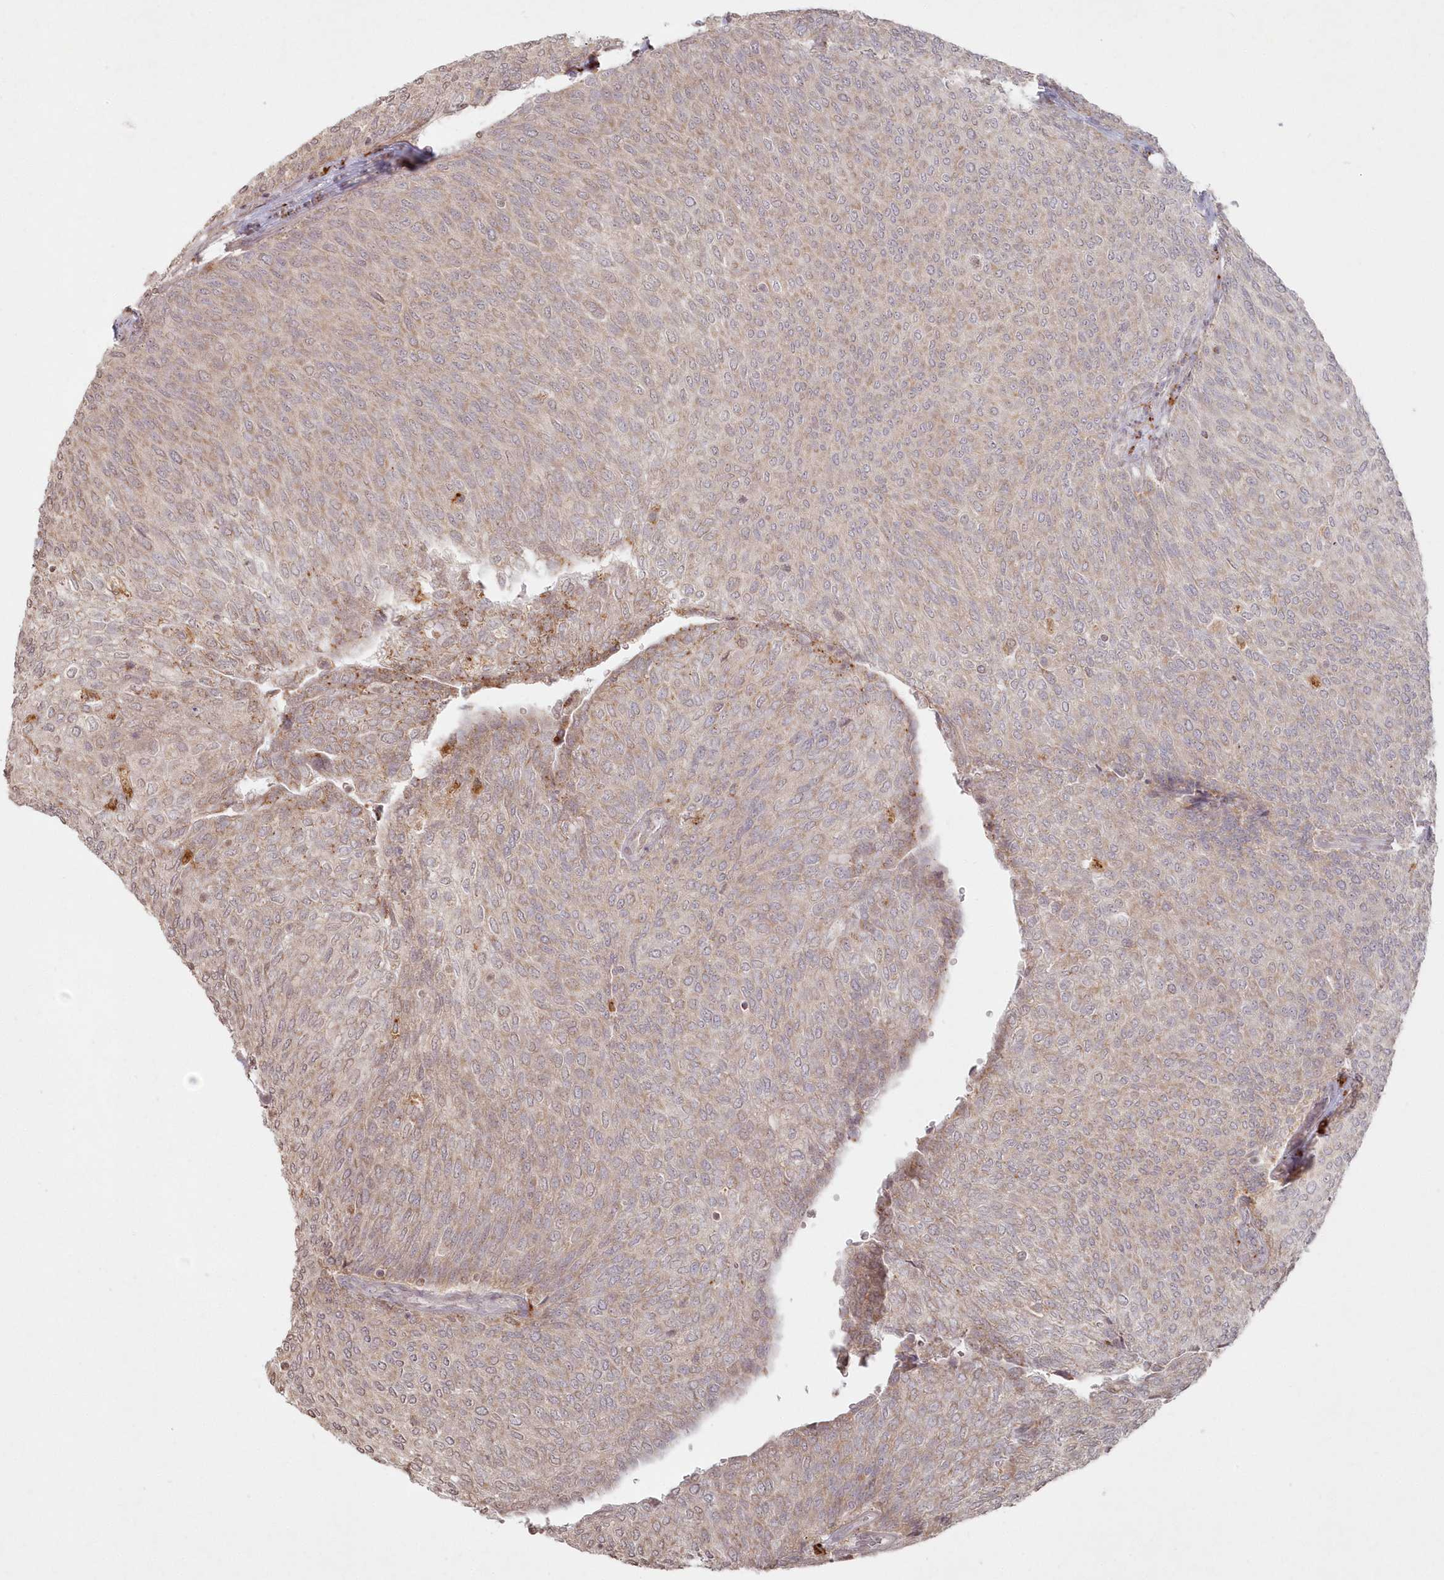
{"staining": {"intensity": "weak", "quantity": "25%-75%", "location": "cytoplasmic/membranous"}, "tissue": "urothelial cancer", "cell_type": "Tumor cells", "image_type": "cancer", "snomed": [{"axis": "morphology", "description": "Urothelial carcinoma, Low grade"}, {"axis": "topography", "description": "Urinary bladder"}], "caption": "Weak cytoplasmic/membranous expression for a protein is identified in about 25%-75% of tumor cells of urothelial carcinoma (low-grade) using immunohistochemistry (IHC).", "gene": "ARSB", "patient": {"sex": "female", "age": 79}}